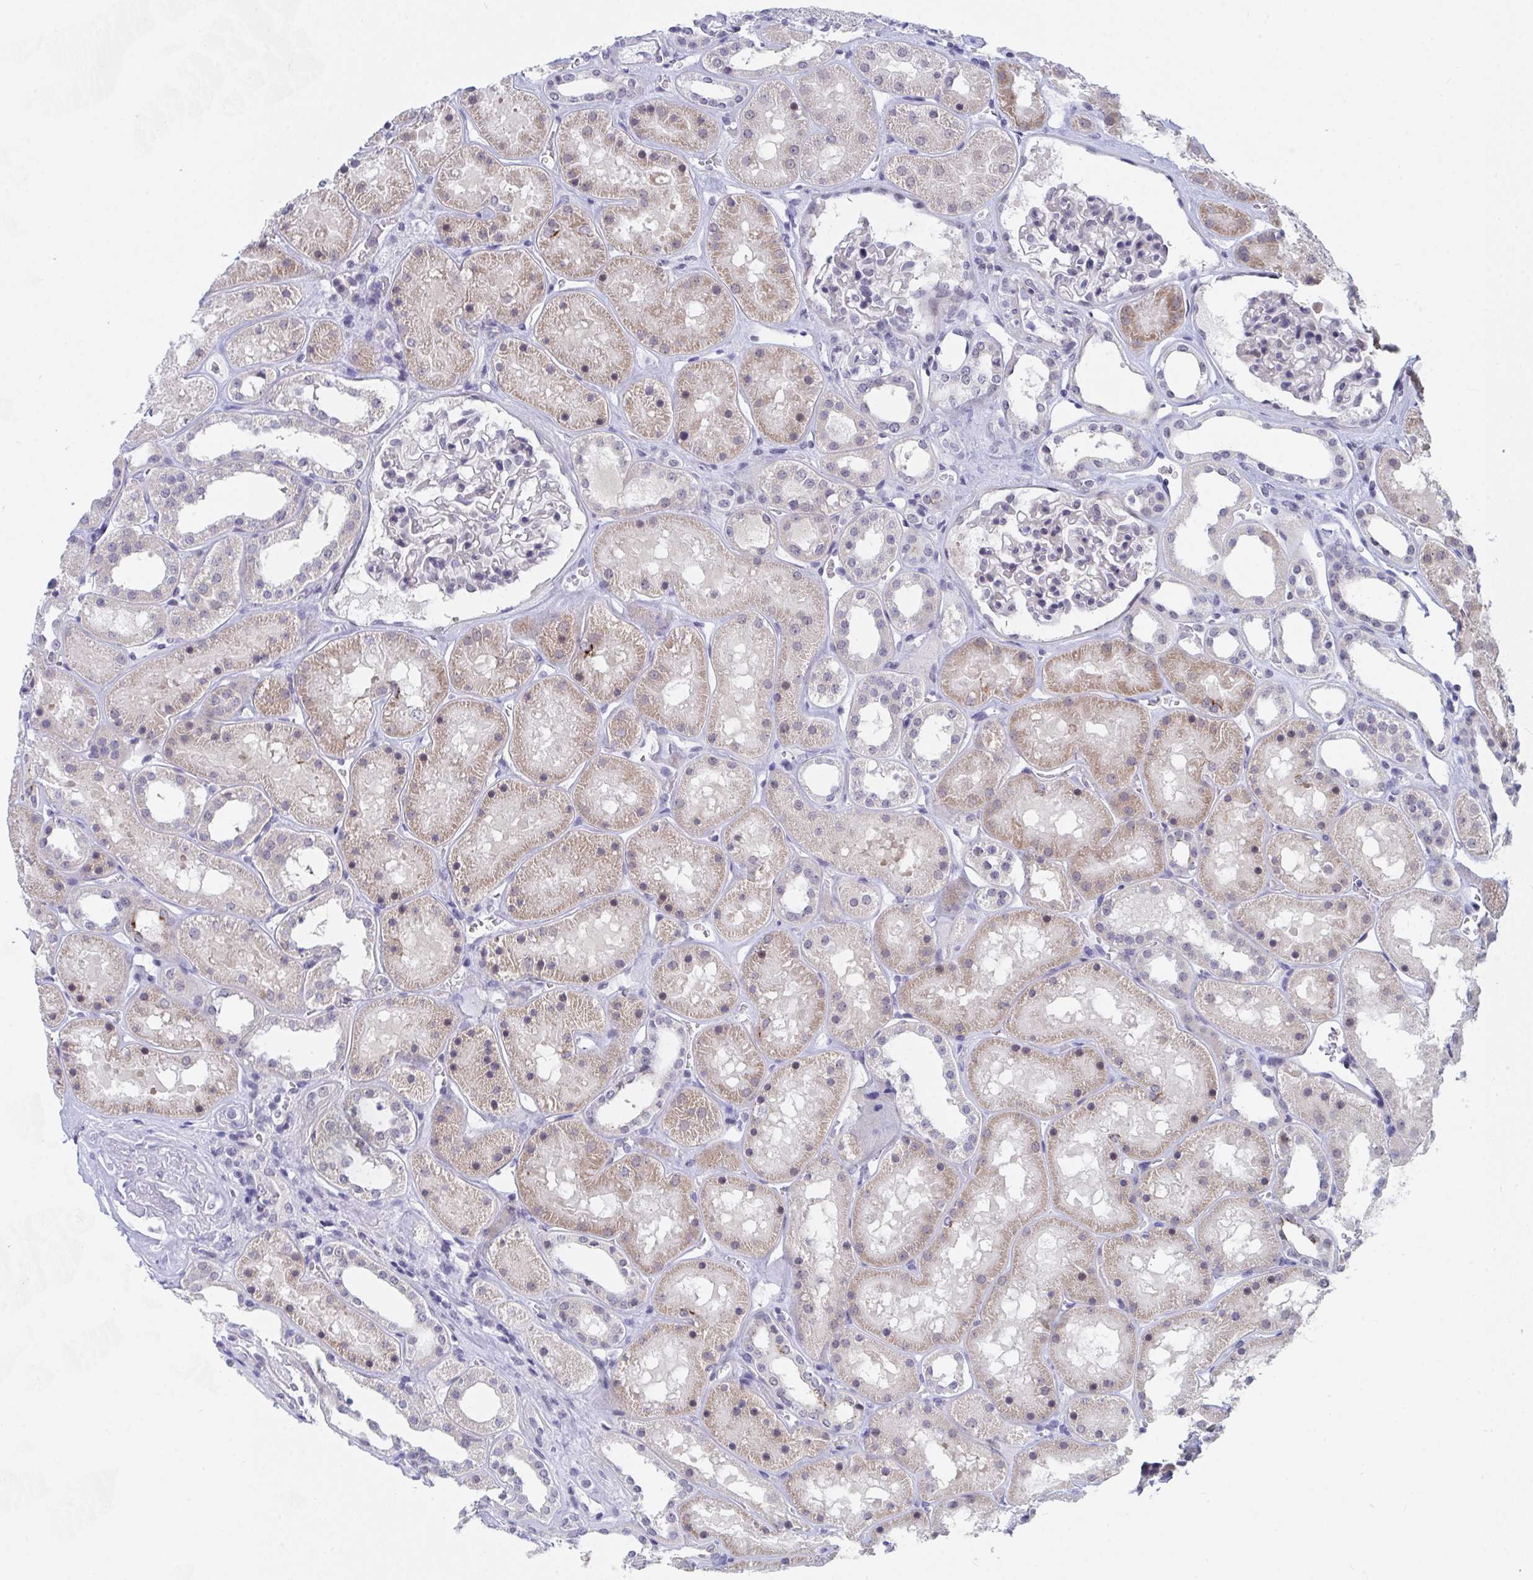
{"staining": {"intensity": "negative", "quantity": "none", "location": "none"}, "tissue": "kidney", "cell_type": "Cells in glomeruli", "image_type": "normal", "snomed": [{"axis": "morphology", "description": "Normal tissue, NOS"}, {"axis": "topography", "description": "Kidney"}], "caption": "Photomicrograph shows no significant protein positivity in cells in glomeruli of unremarkable kidney.", "gene": "DAOA", "patient": {"sex": "female", "age": 41}}